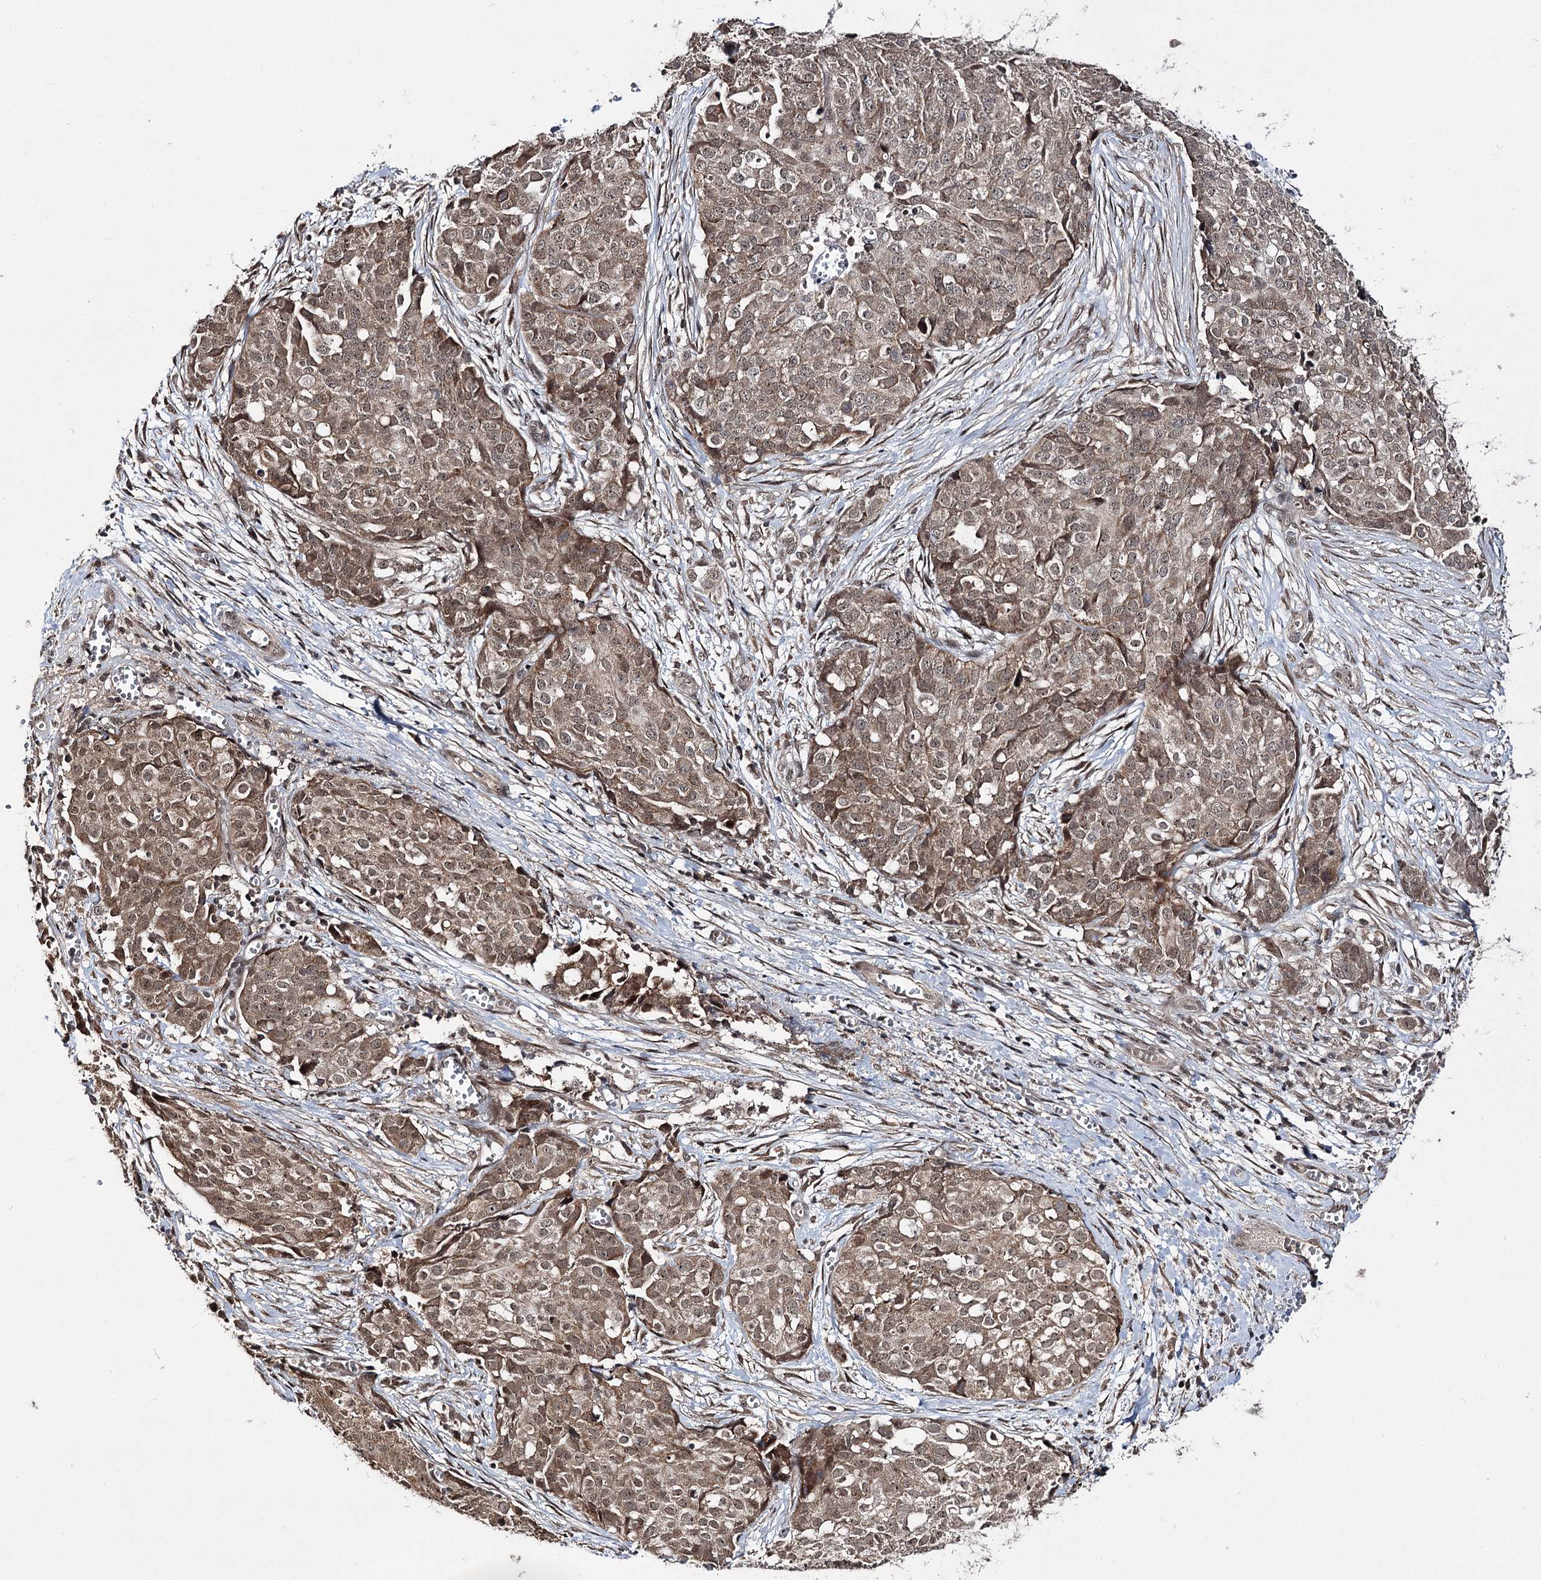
{"staining": {"intensity": "weak", "quantity": ">75%", "location": "cytoplasmic/membranous,nuclear"}, "tissue": "ovarian cancer", "cell_type": "Tumor cells", "image_type": "cancer", "snomed": [{"axis": "morphology", "description": "Cystadenocarcinoma, serous, NOS"}, {"axis": "topography", "description": "Soft tissue"}, {"axis": "topography", "description": "Ovary"}], "caption": "Human ovarian cancer stained with a brown dye demonstrates weak cytoplasmic/membranous and nuclear positive expression in approximately >75% of tumor cells.", "gene": "FAM53B", "patient": {"sex": "female", "age": 57}}